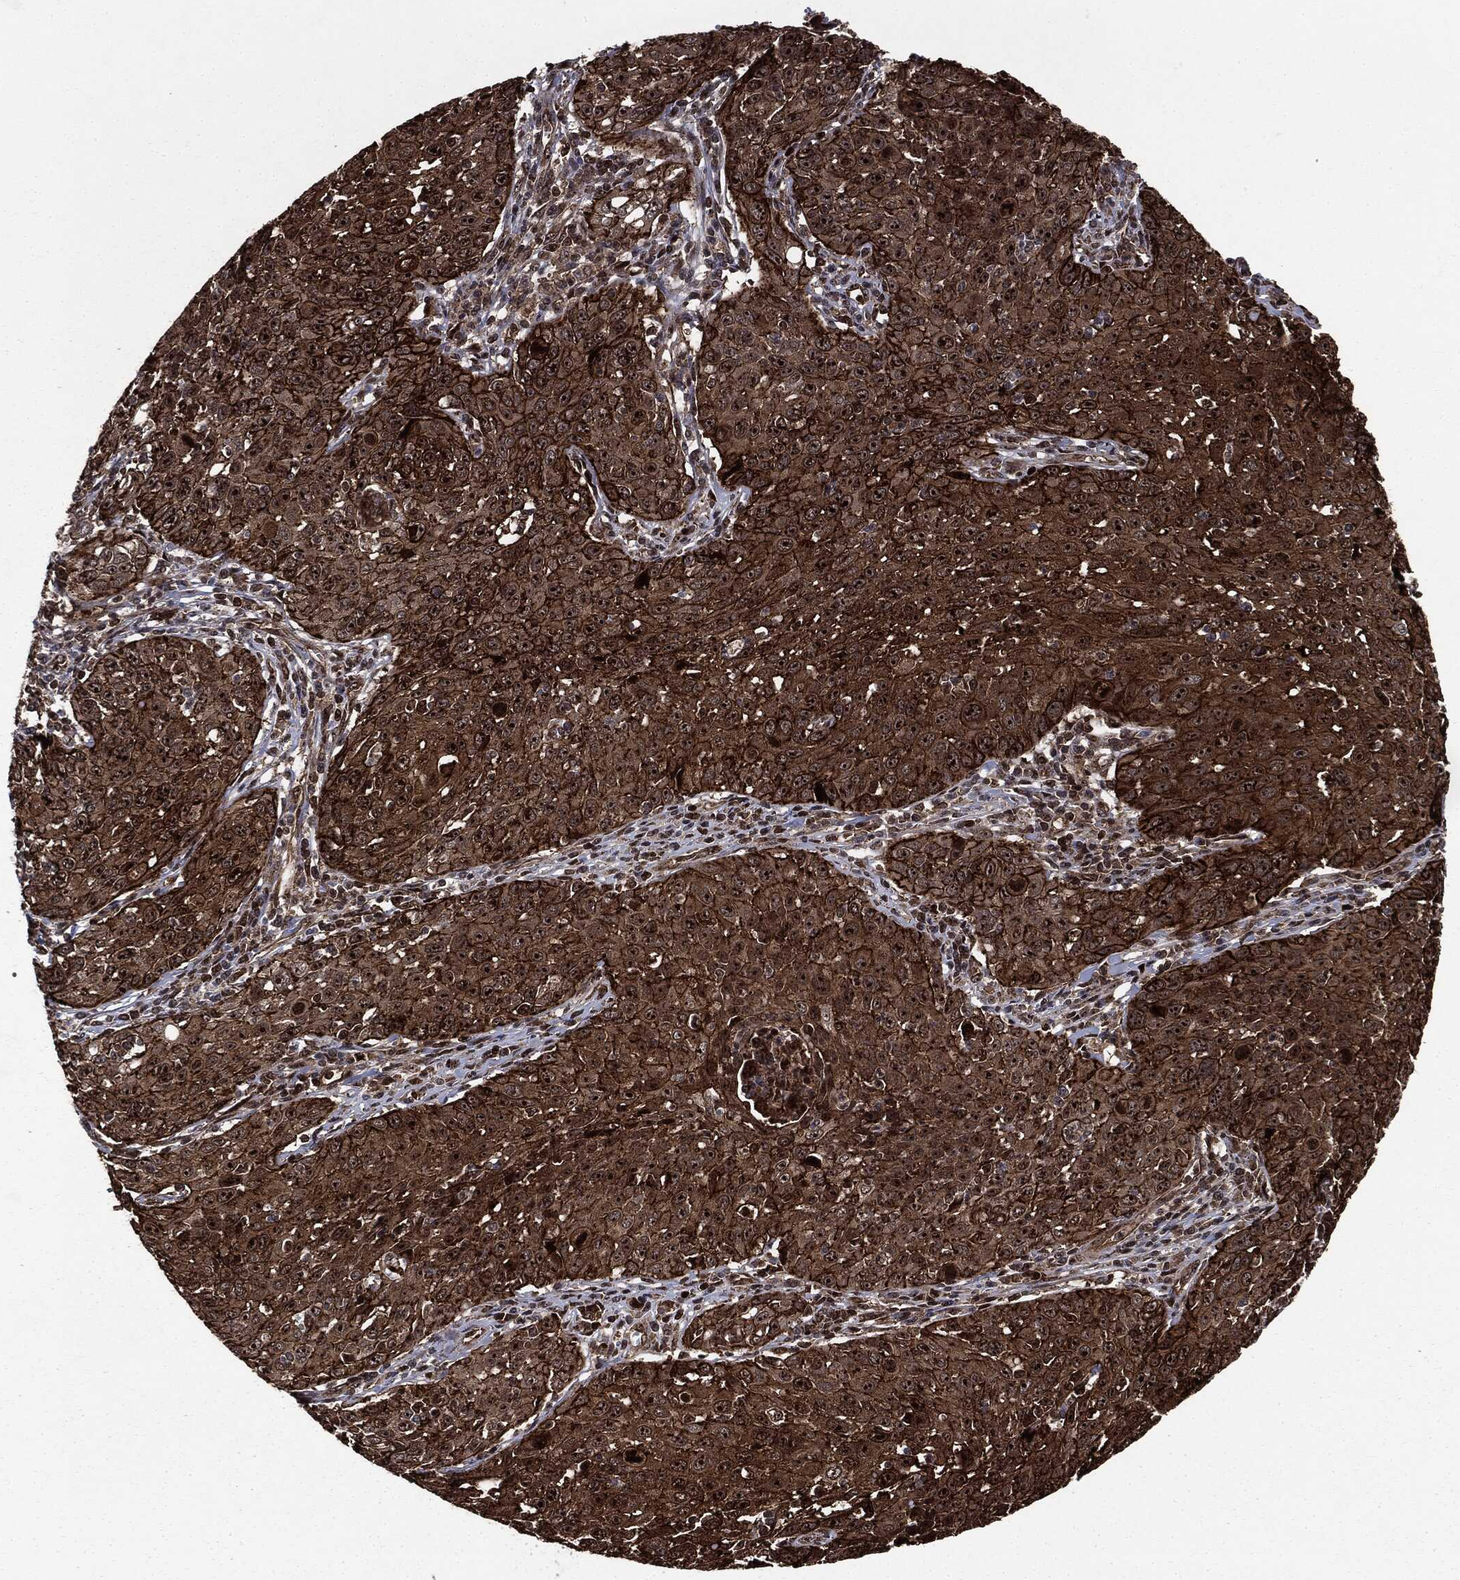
{"staining": {"intensity": "strong", "quantity": ">75%", "location": "cytoplasmic/membranous,nuclear"}, "tissue": "cervical cancer", "cell_type": "Tumor cells", "image_type": "cancer", "snomed": [{"axis": "morphology", "description": "Squamous cell carcinoma, NOS"}, {"axis": "topography", "description": "Cervix"}], "caption": "This histopathology image reveals squamous cell carcinoma (cervical) stained with immunohistochemistry to label a protein in brown. The cytoplasmic/membranous and nuclear of tumor cells show strong positivity for the protein. Nuclei are counter-stained blue.", "gene": "CARD6", "patient": {"sex": "female", "age": 26}}